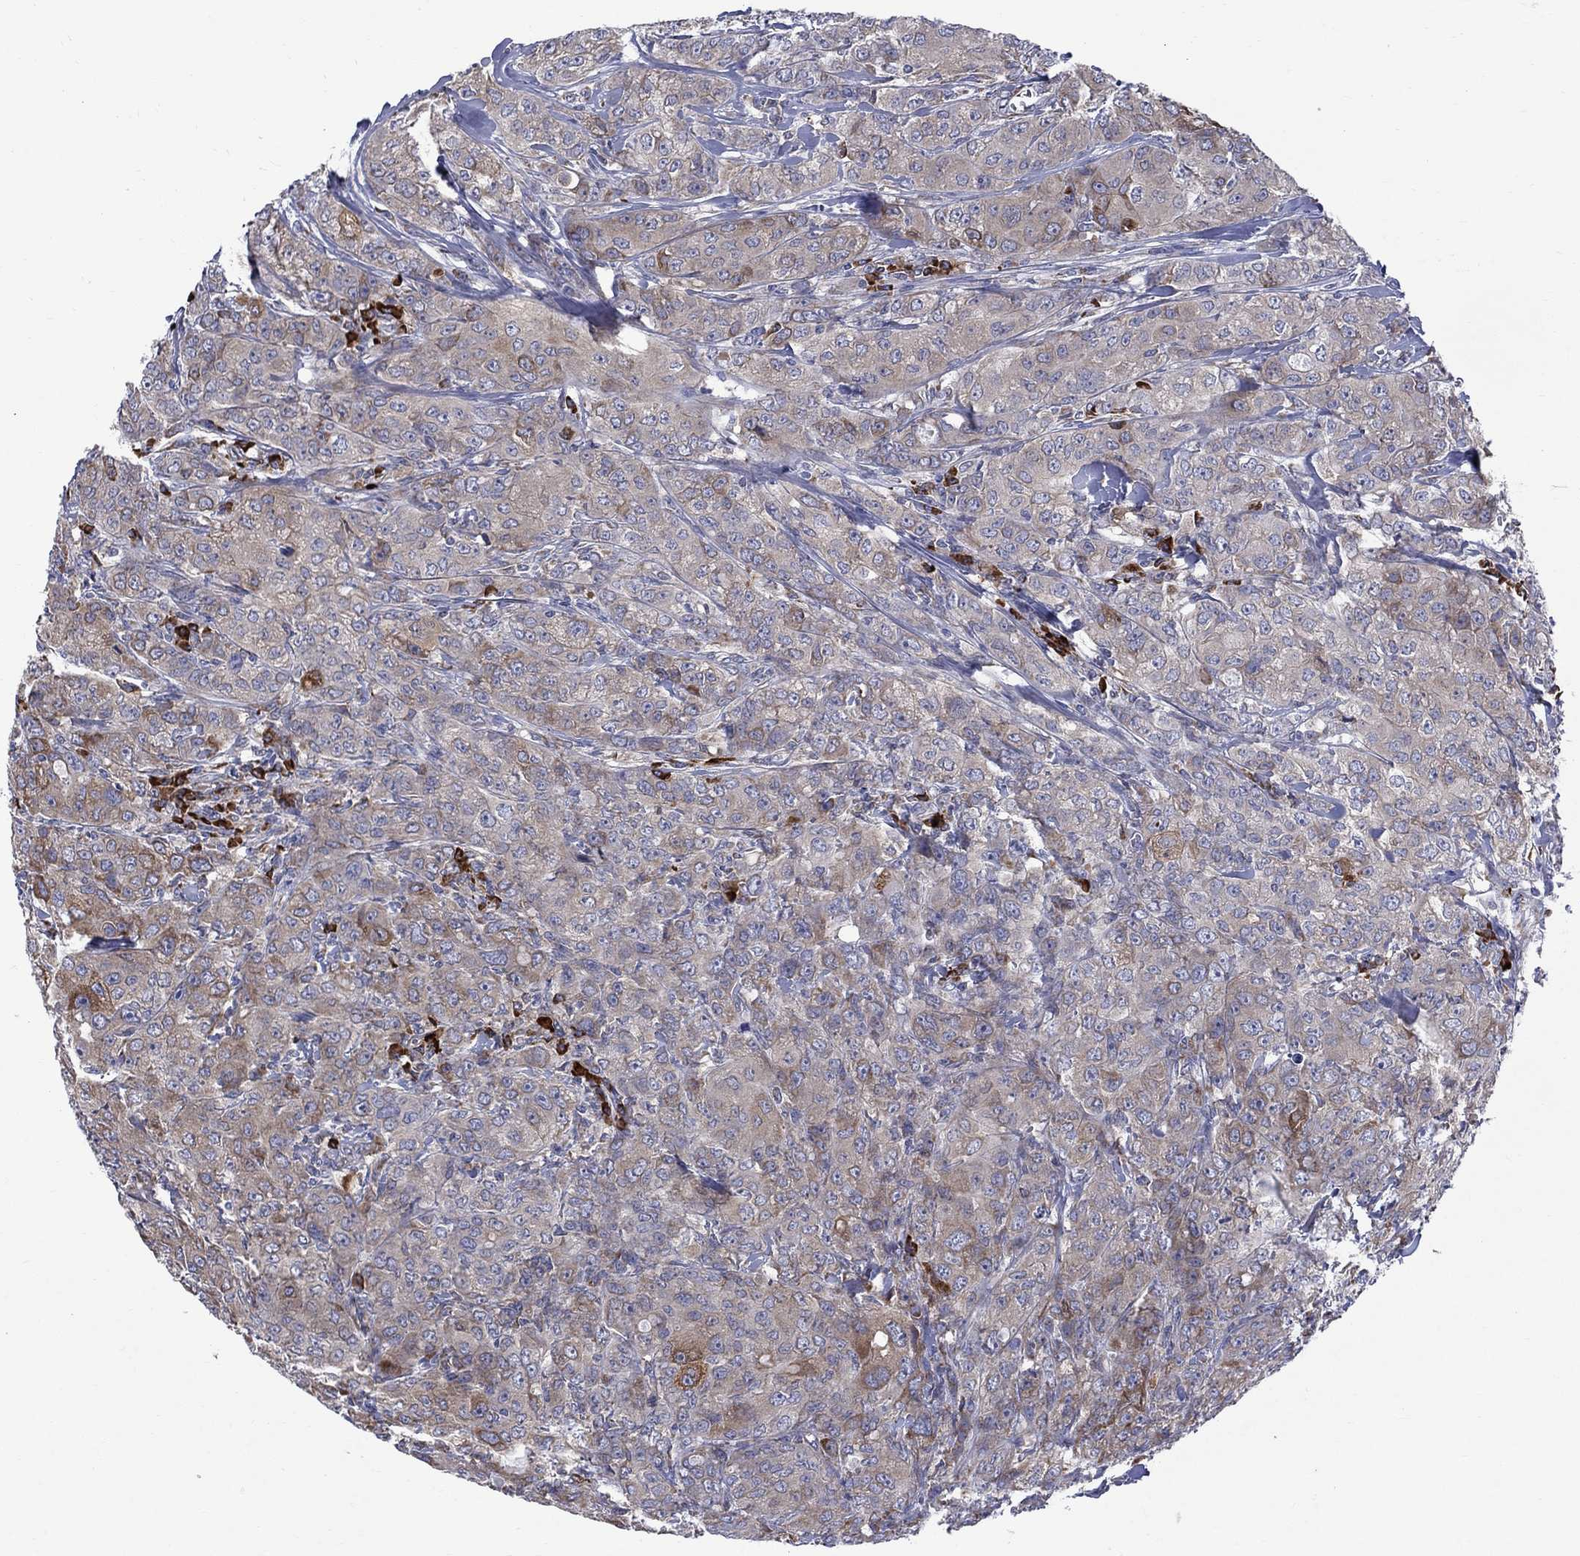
{"staining": {"intensity": "moderate", "quantity": "<25%", "location": "cytoplasmic/membranous"}, "tissue": "breast cancer", "cell_type": "Tumor cells", "image_type": "cancer", "snomed": [{"axis": "morphology", "description": "Duct carcinoma"}, {"axis": "topography", "description": "Breast"}], "caption": "Tumor cells demonstrate low levels of moderate cytoplasmic/membranous positivity in about <25% of cells in human breast cancer (infiltrating ductal carcinoma).", "gene": "ASNS", "patient": {"sex": "female", "age": 43}}